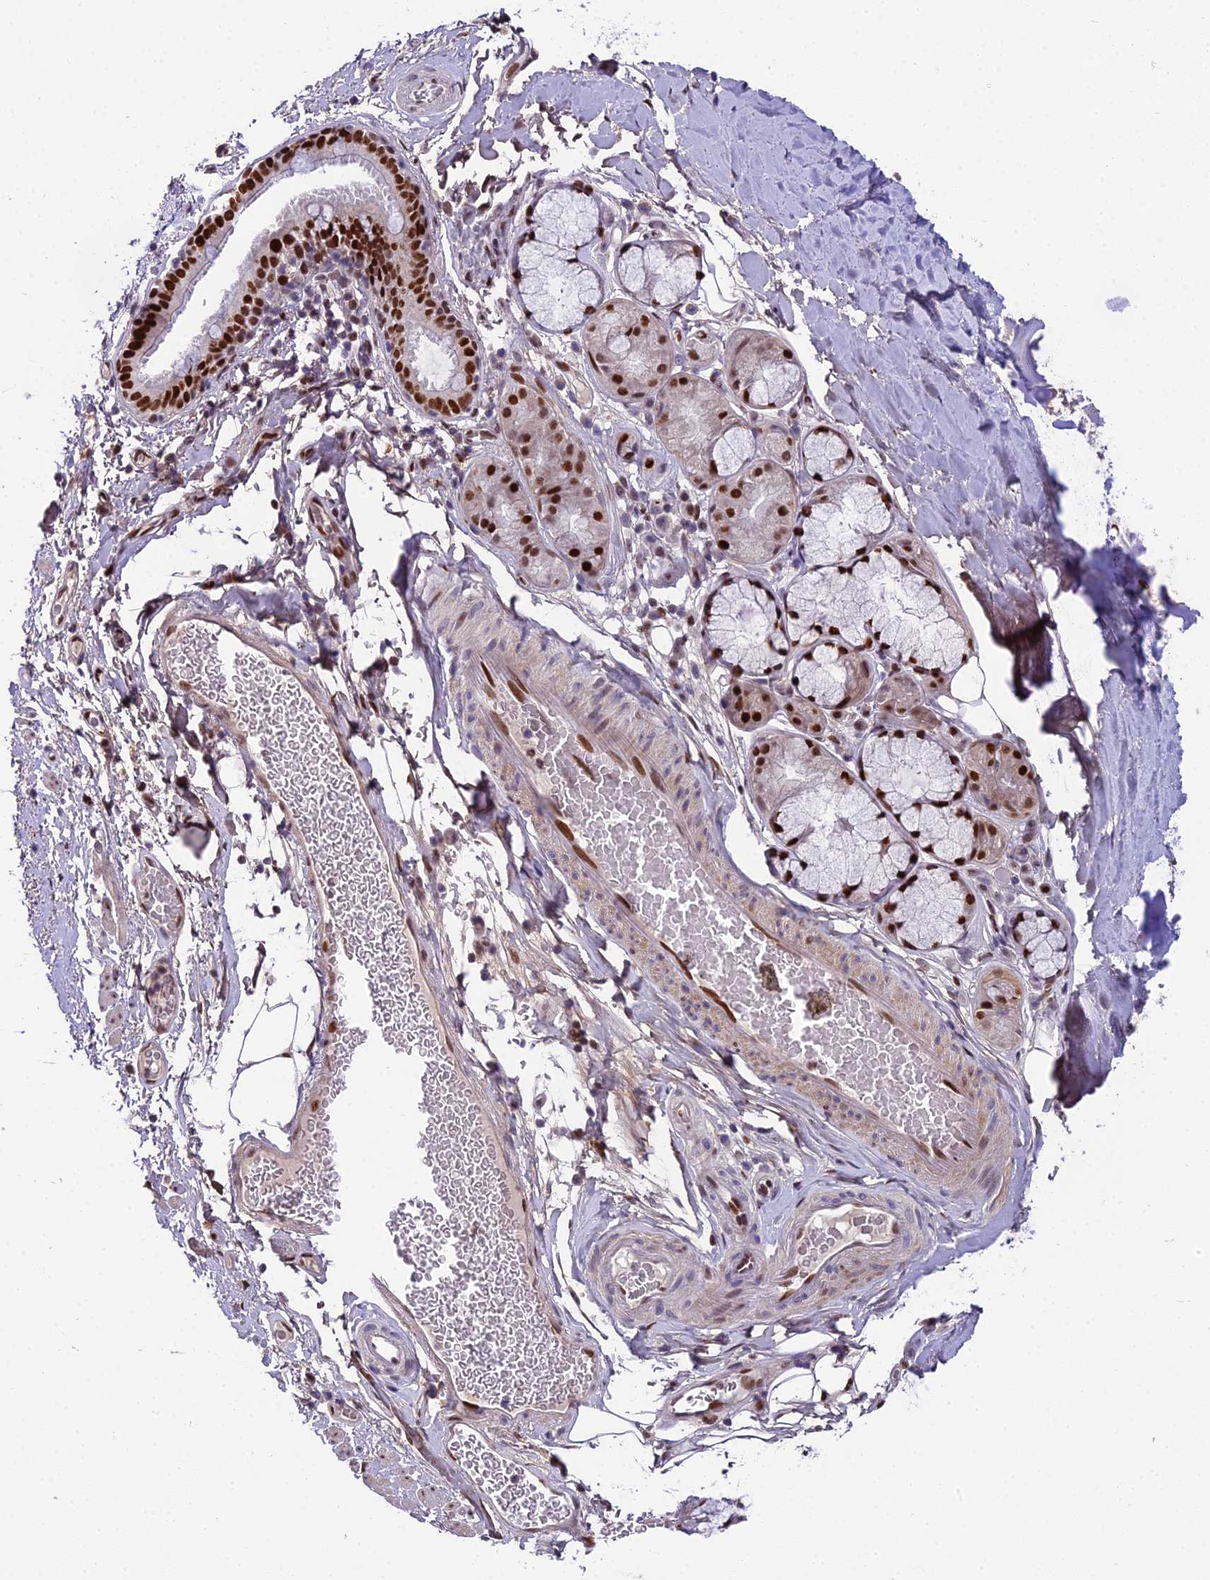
{"staining": {"intensity": "strong", "quantity": ">75%", "location": "nuclear"}, "tissue": "bronchus", "cell_type": "Respiratory epithelial cells", "image_type": "normal", "snomed": [{"axis": "morphology", "description": "Normal tissue, NOS"}, {"axis": "topography", "description": "Lymph node"}, {"axis": "topography", "description": "Bronchus"}], "caption": "Immunohistochemical staining of normal bronchus demonstrates strong nuclear protein expression in approximately >75% of respiratory epithelial cells.", "gene": "ZNF707", "patient": {"sex": "male", "age": 63}}